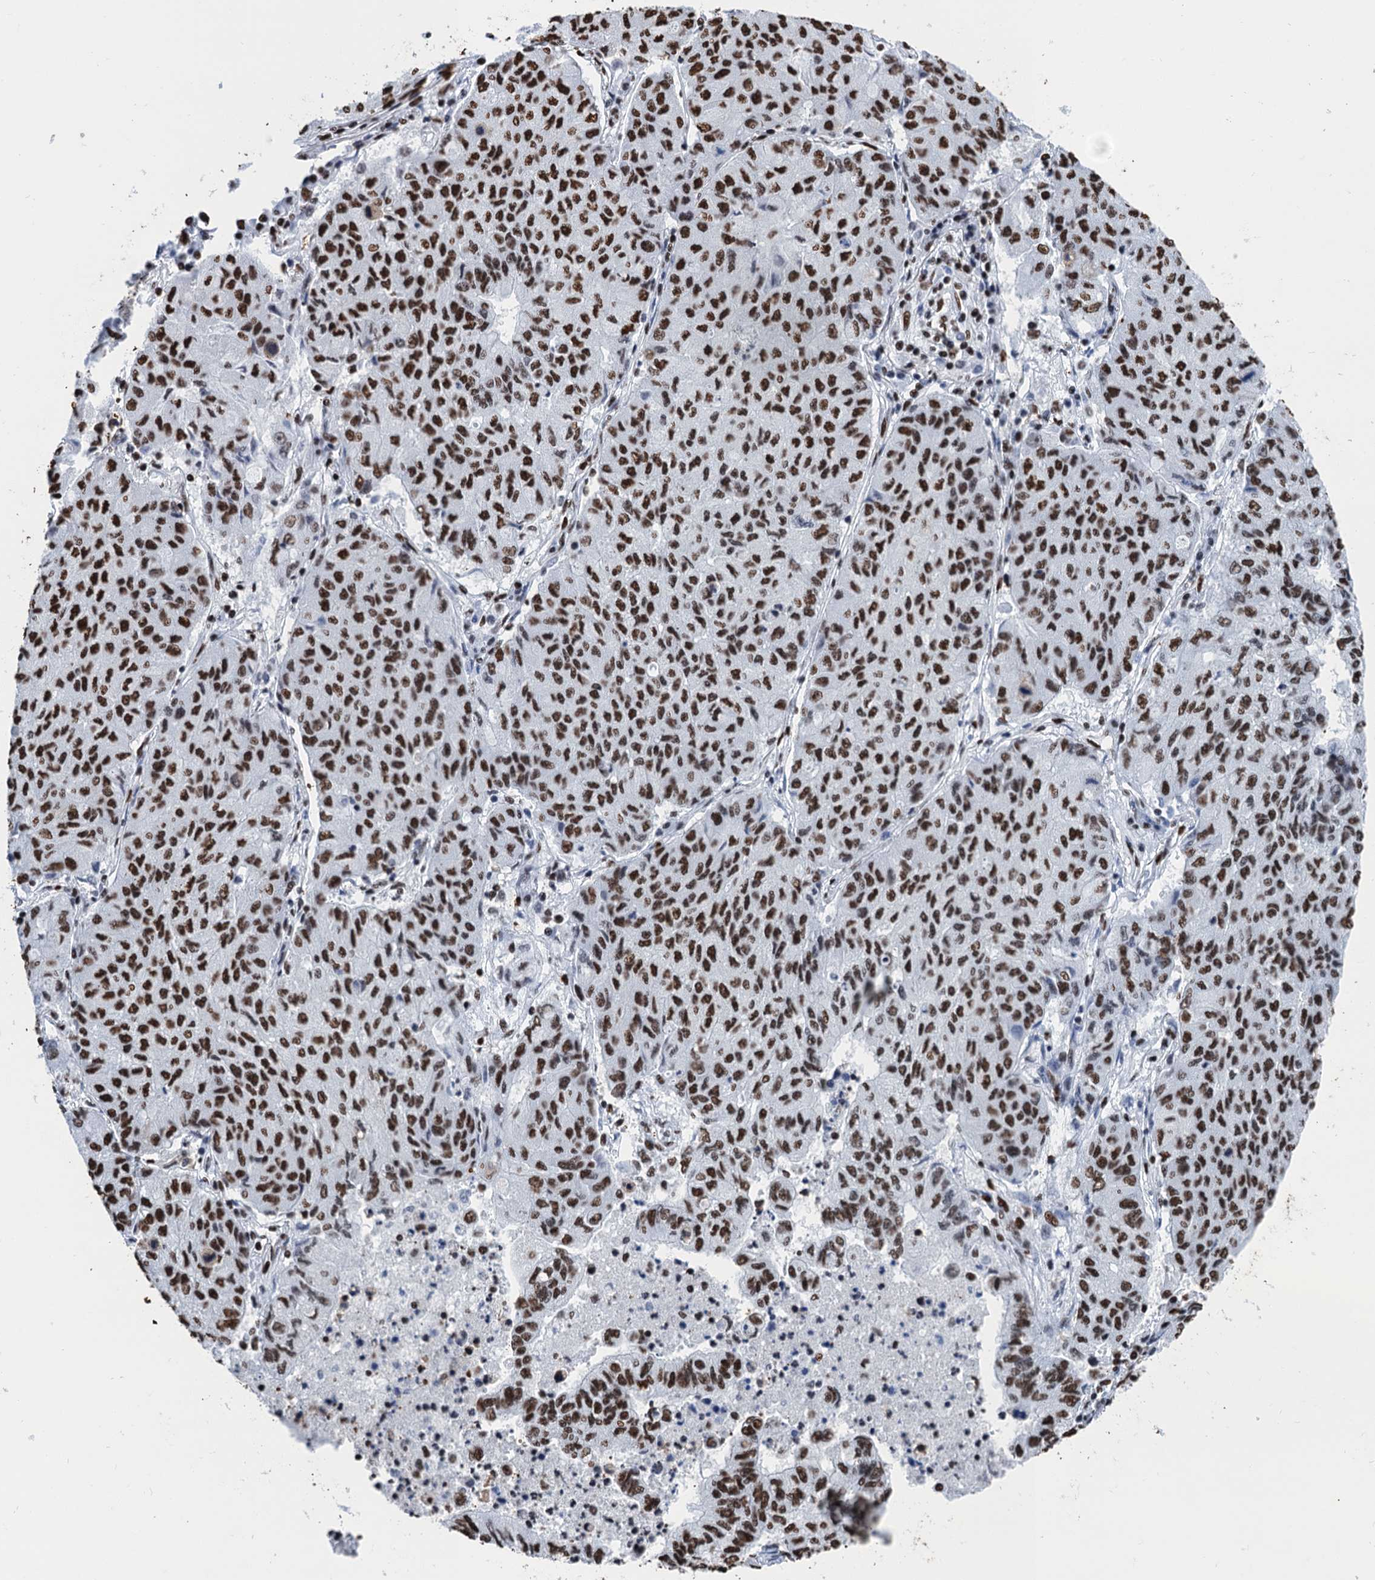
{"staining": {"intensity": "strong", "quantity": ">75%", "location": "nuclear"}, "tissue": "lung cancer", "cell_type": "Tumor cells", "image_type": "cancer", "snomed": [{"axis": "morphology", "description": "Squamous cell carcinoma, NOS"}, {"axis": "topography", "description": "Lung"}], "caption": "An immunohistochemistry (IHC) image of tumor tissue is shown. Protein staining in brown shows strong nuclear positivity in squamous cell carcinoma (lung) within tumor cells.", "gene": "UBA2", "patient": {"sex": "male", "age": 74}}